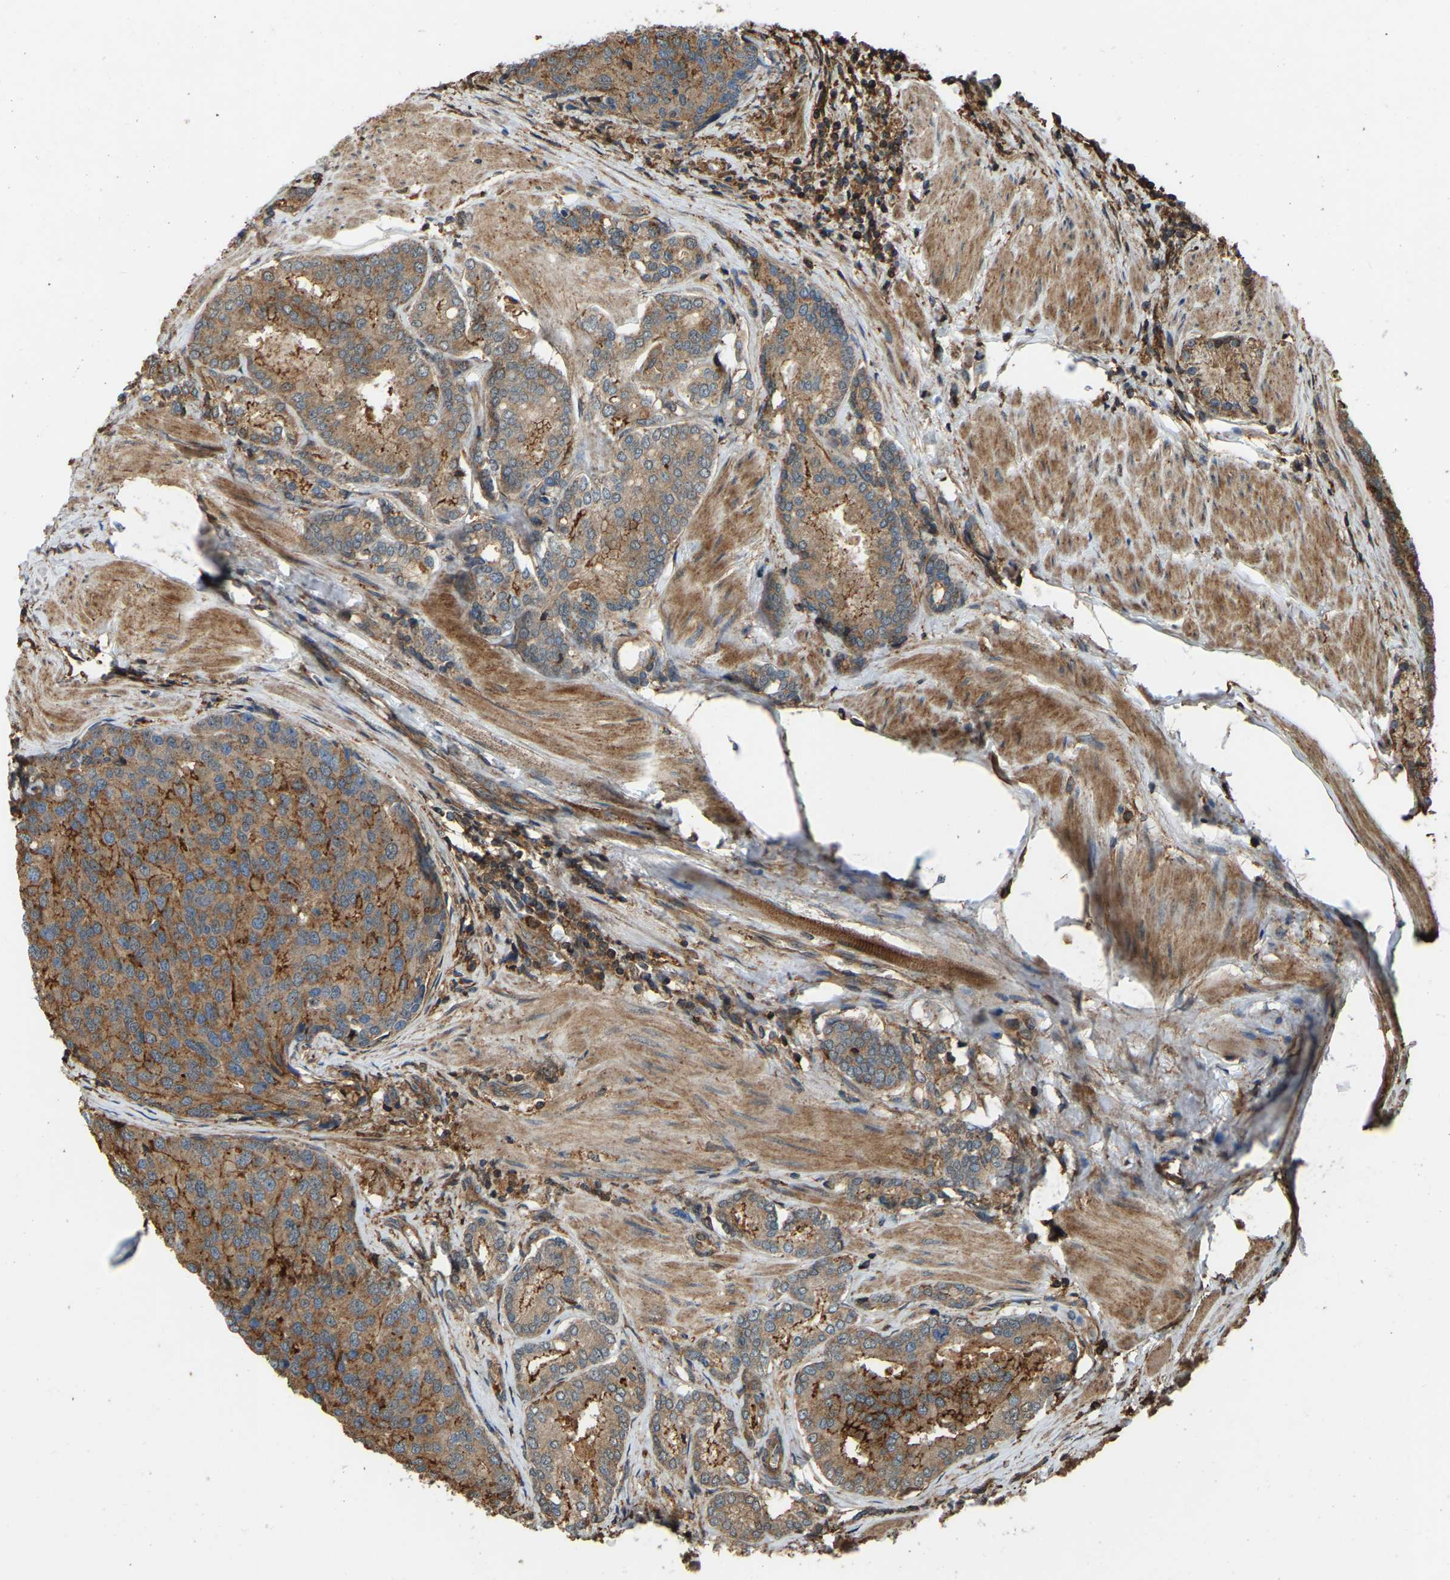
{"staining": {"intensity": "moderate", "quantity": ">75%", "location": "cytoplasmic/membranous"}, "tissue": "prostate cancer", "cell_type": "Tumor cells", "image_type": "cancer", "snomed": [{"axis": "morphology", "description": "Adenocarcinoma, High grade"}, {"axis": "topography", "description": "Prostate"}], "caption": "Immunohistochemistry (IHC) micrograph of neoplastic tissue: prostate high-grade adenocarcinoma stained using IHC exhibits medium levels of moderate protein expression localized specifically in the cytoplasmic/membranous of tumor cells, appearing as a cytoplasmic/membranous brown color.", "gene": "SAMD9L", "patient": {"sex": "male", "age": 50}}